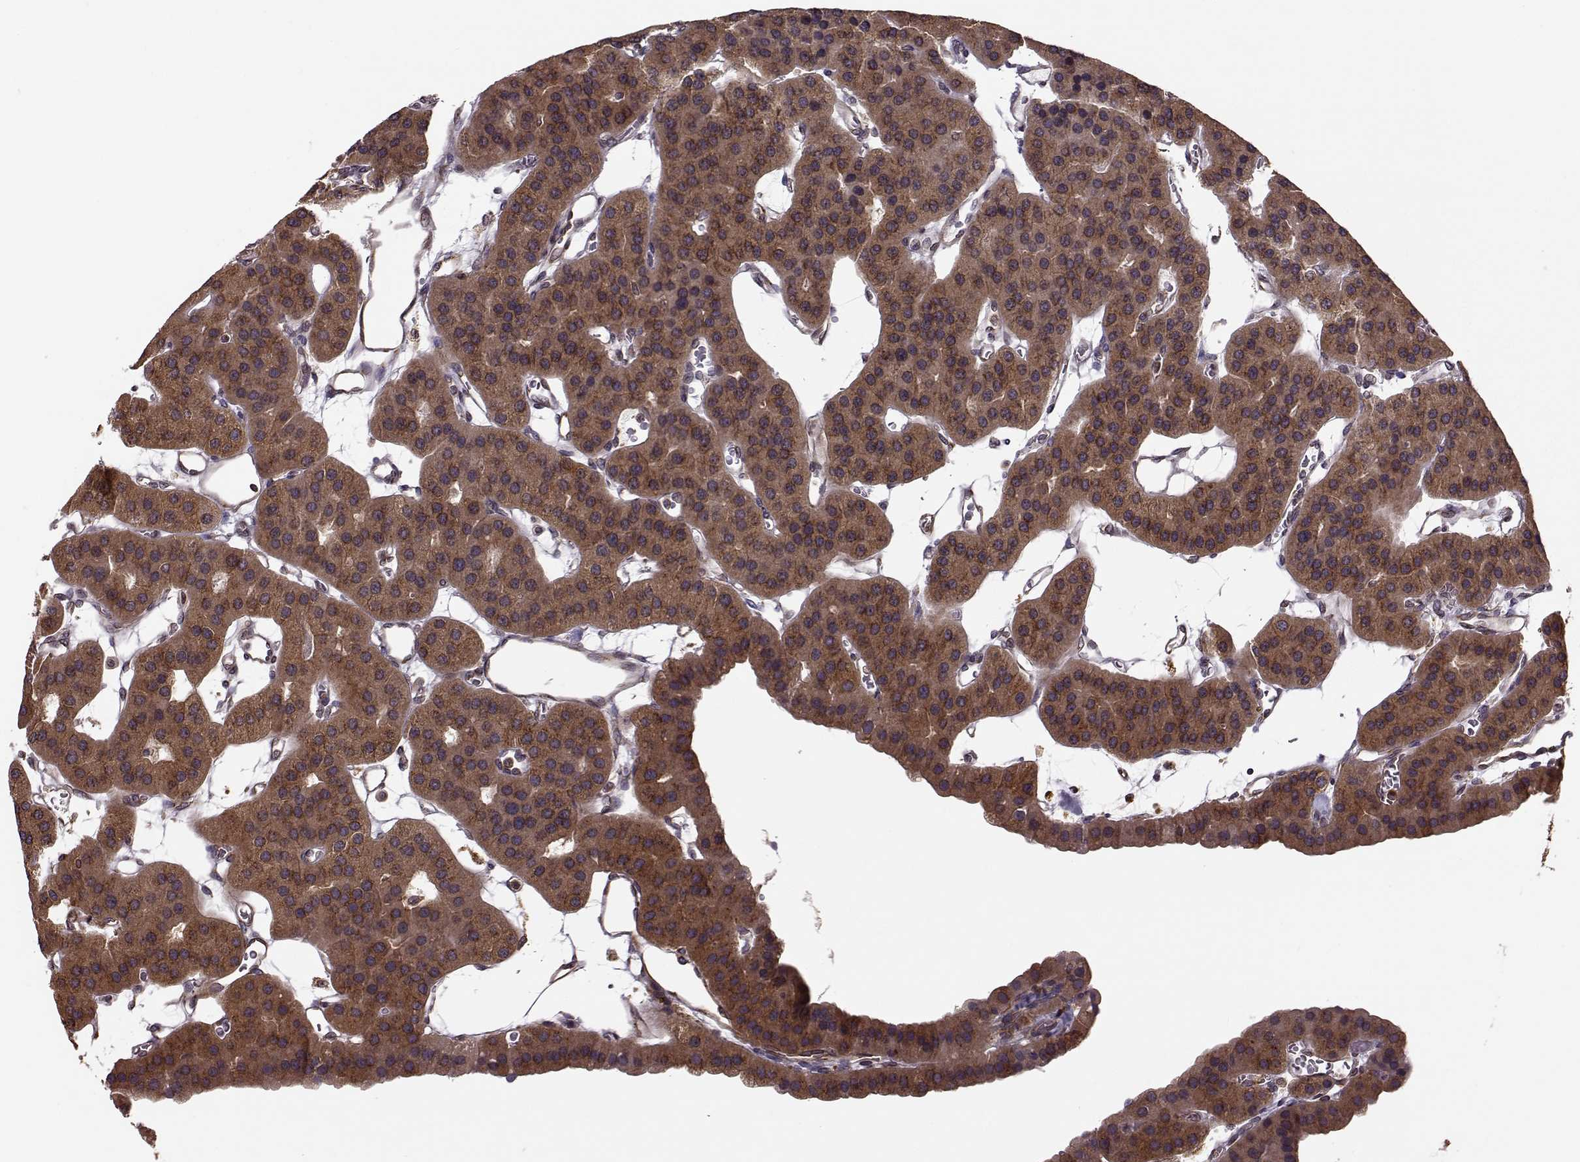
{"staining": {"intensity": "strong", "quantity": ">75%", "location": "cytoplasmic/membranous"}, "tissue": "parathyroid gland", "cell_type": "Glandular cells", "image_type": "normal", "snomed": [{"axis": "morphology", "description": "Normal tissue, NOS"}, {"axis": "morphology", "description": "Adenoma, NOS"}, {"axis": "topography", "description": "Parathyroid gland"}], "caption": "Human parathyroid gland stained with a brown dye demonstrates strong cytoplasmic/membranous positive staining in approximately >75% of glandular cells.", "gene": "YIPF5", "patient": {"sex": "female", "age": 86}}